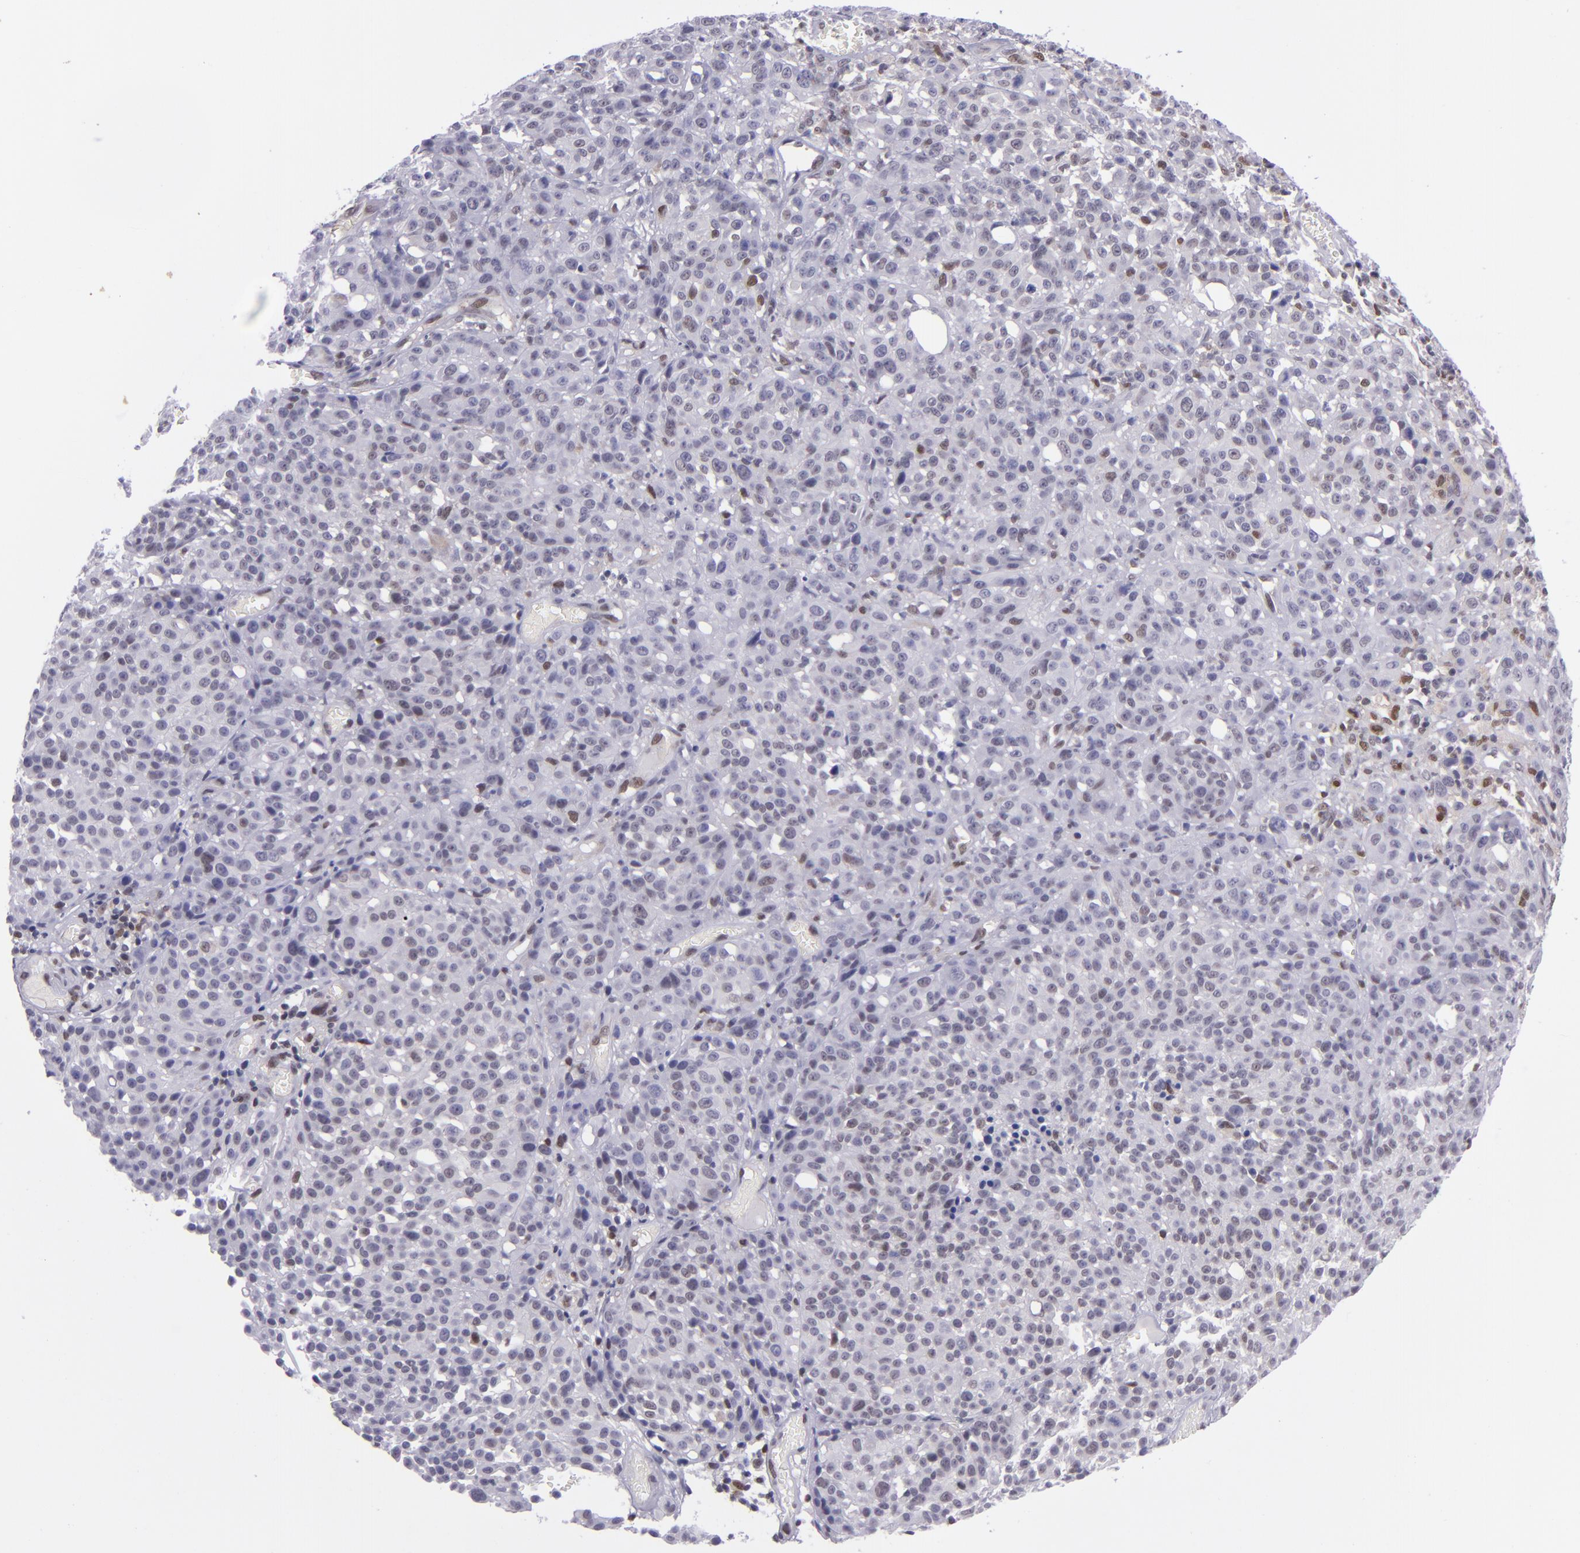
{"staining": {"intensity": "weak", "quantity": "<25%", "location": "nuclear"}, "tissue": "melanoma", "cell_type": "Tumor cells", "image_type": "cancer", "snomed": [{"axis": "morphology", "description": "Malignant melanoma, NOS"}, {"axis": "topography", "description": "Skin"}], "caption": "Malignant melanoma was stained to show a protein in brown. There is no significant positivity in tumor cells. The staining is performed using DAB (3,3'-diaminobenzidine) brown chromogen with nuclei counter-stained in using hematoxylin.", "gene": "BAG1", "patient": {"sex": "female", "age": 49}}